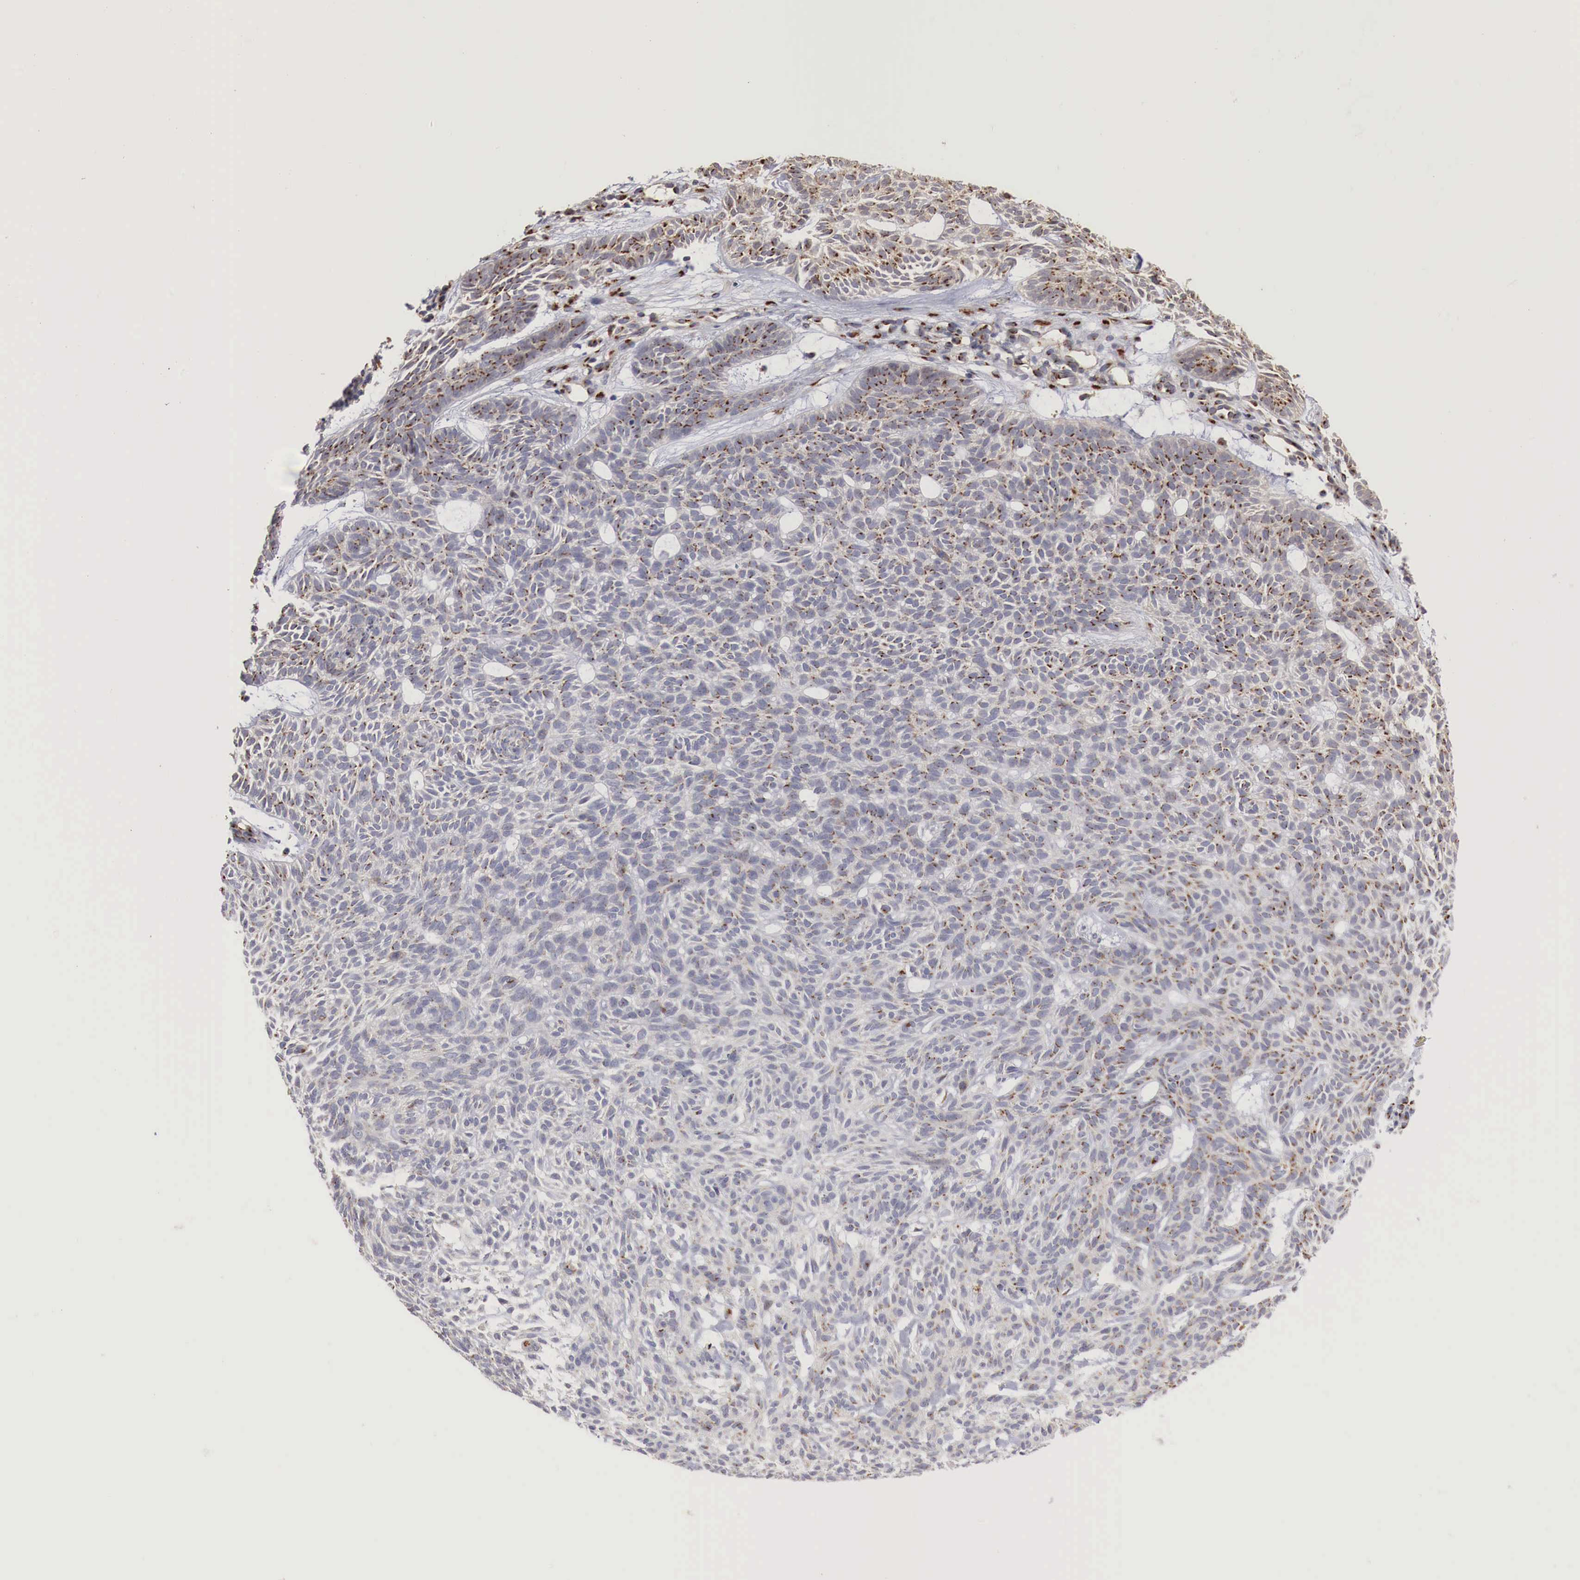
{"staining": {"intensity": "moderate", "quantity": "25%-75%", "location": "cytoplasmic/membranous"}, "tissue": "skin cancer", "cell_type": "Tumor cells", "image_type": "cancer", "snomed": [{"axis": "morphology", "description": "Basal cell carcinoma"}, {"axis": "topography", "description": "Skin"}], "caption": "A brown stain labels moderate cytoplasmic/membranous positivity of a protein in skin cancer tumor cells.", "gene": "SYAP1", "patient": {"sex": "male", "age": 75}}